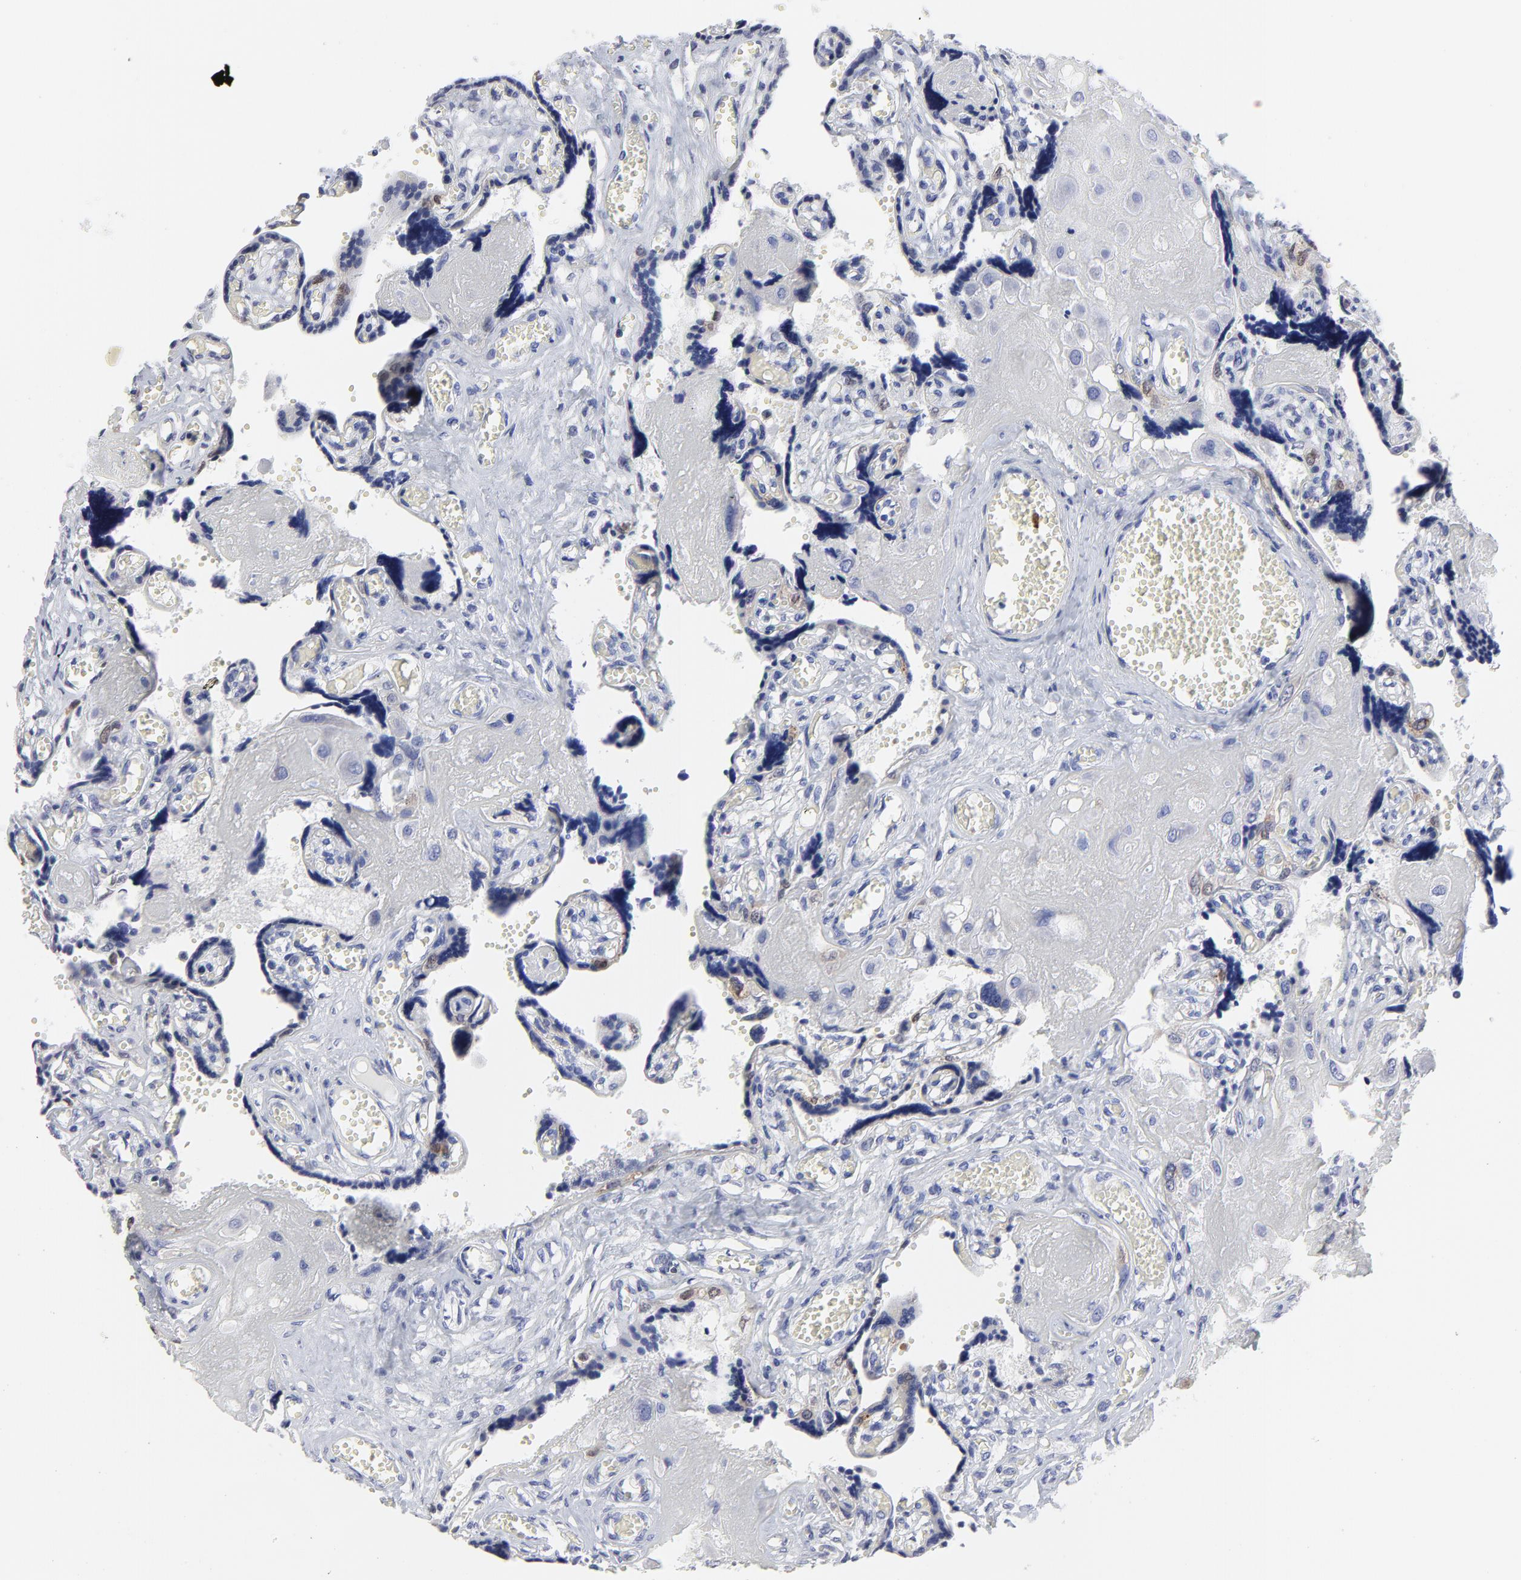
{"staining": {"intensity": "negative", "quantity": "none", "location": "none"}, "tissue": "placenta", "cell_type": "Decidual cells", "image_type": "normal", "snomed": [{"axis": "morphology", "description": "Normal tissue, NOS"}, {"axis": "morphology", "description": "Degeneration, NOS"}, {"axis": "topography", "description": "Placenta"}], "caption": "Placenta was stained to show a protein in brown. There is no significant positivity in decidual cells. (DAB (3,3'-diaminobenzidine) immunohistochemistry with hematoxylin counter stain).", "gene": "NCAPH", "patient": {"sex": "female", "age": 35}}